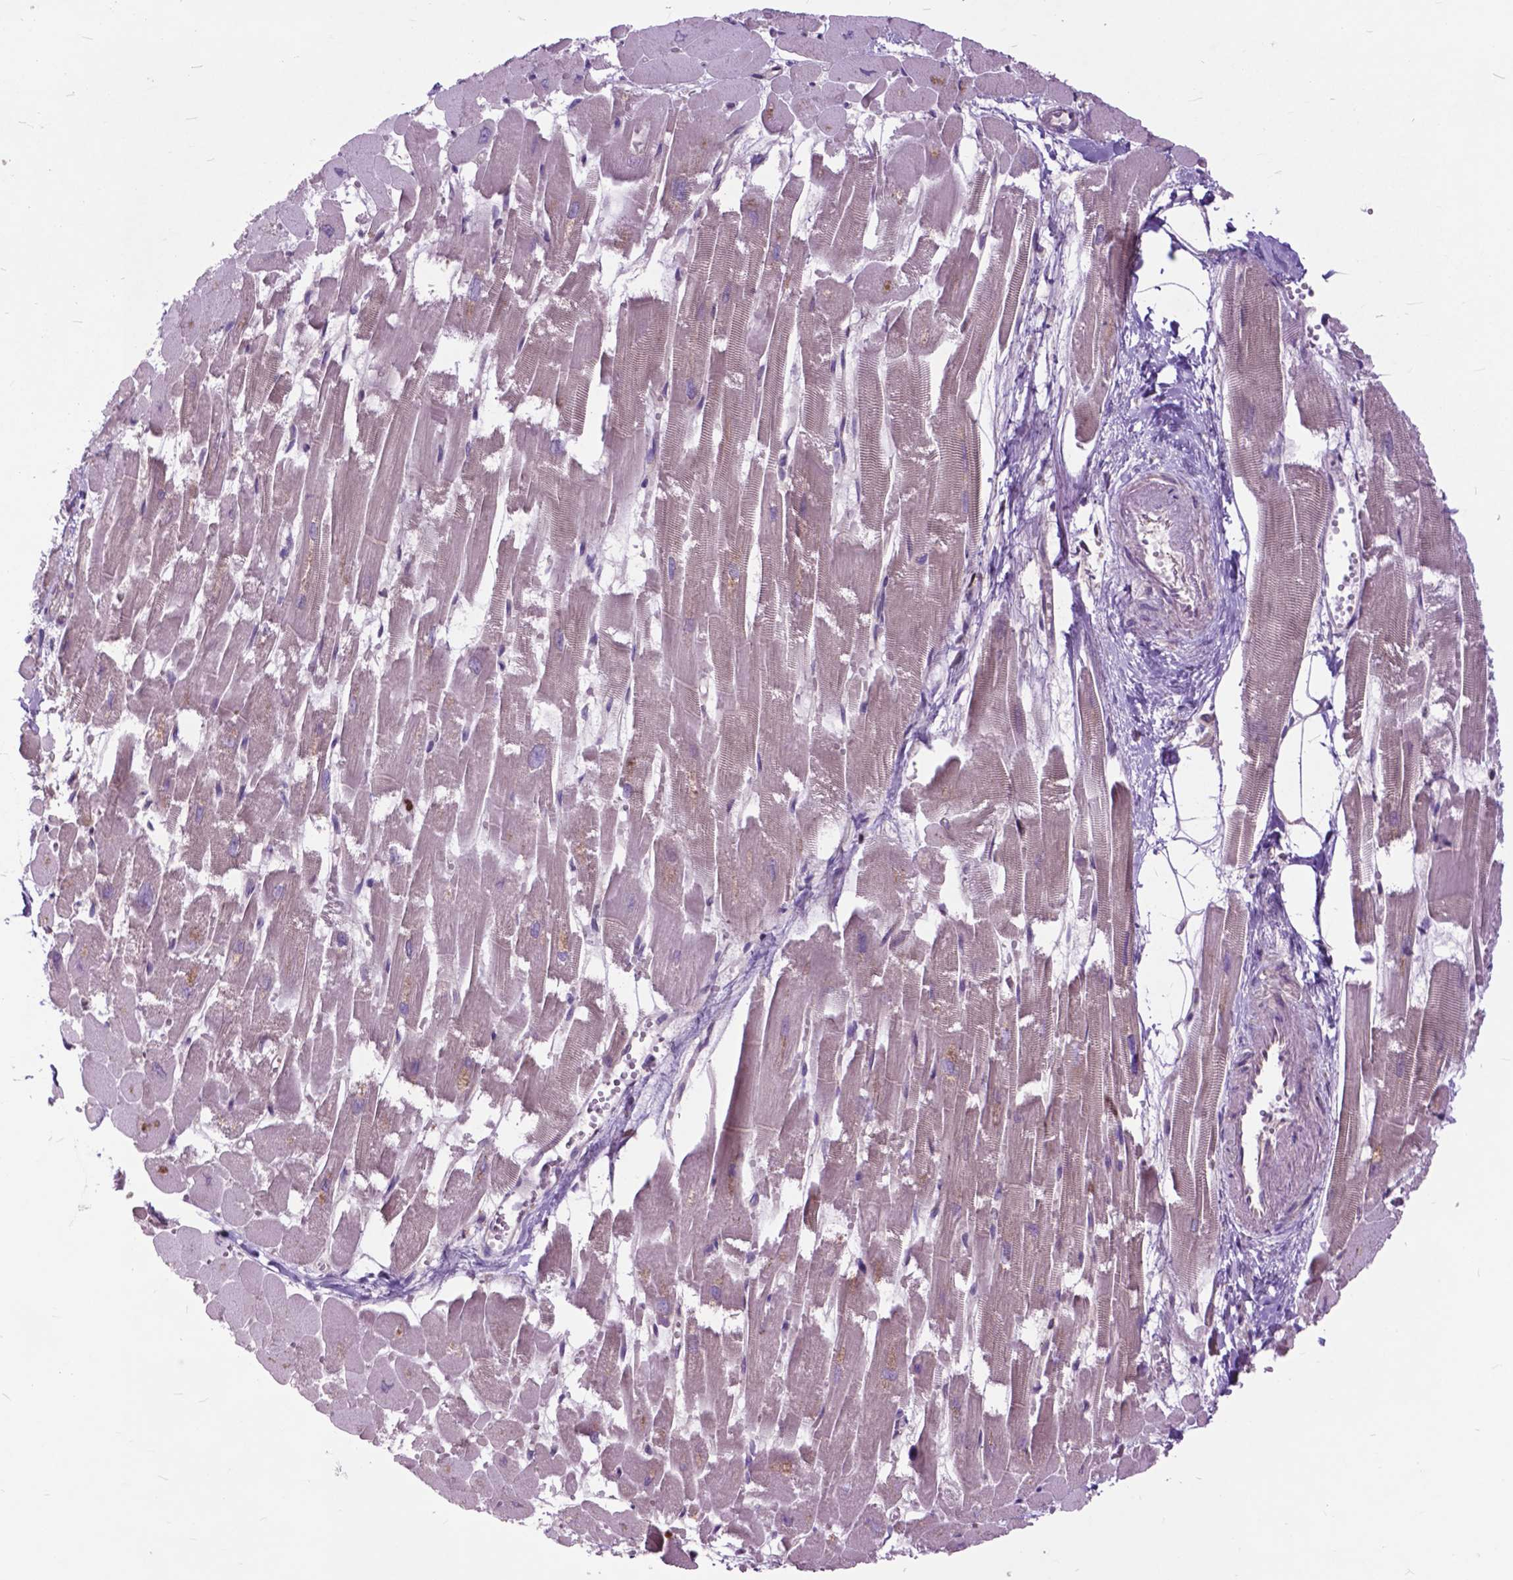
{"staining": {"intensity": "weak", "quantity": ">75%", "location": "cytoplasmic/membranous"}, "tissue": "heart muscle", "cell_type": "Cardiomyocytes", "image_type": "normal", "snomed": [{"axis": "morphology", "description": "Normal tissue, NOS"}, {"axis": "topography", "description": "Heart"}], "caption": "Protein expression analysis of benign heart muscle exhibits weak cytoplasmic/membranous positivity in about >75% of cardiomyocytes.", "gene": "ARAF", "patient": {"sex": "female", "age": 52}}